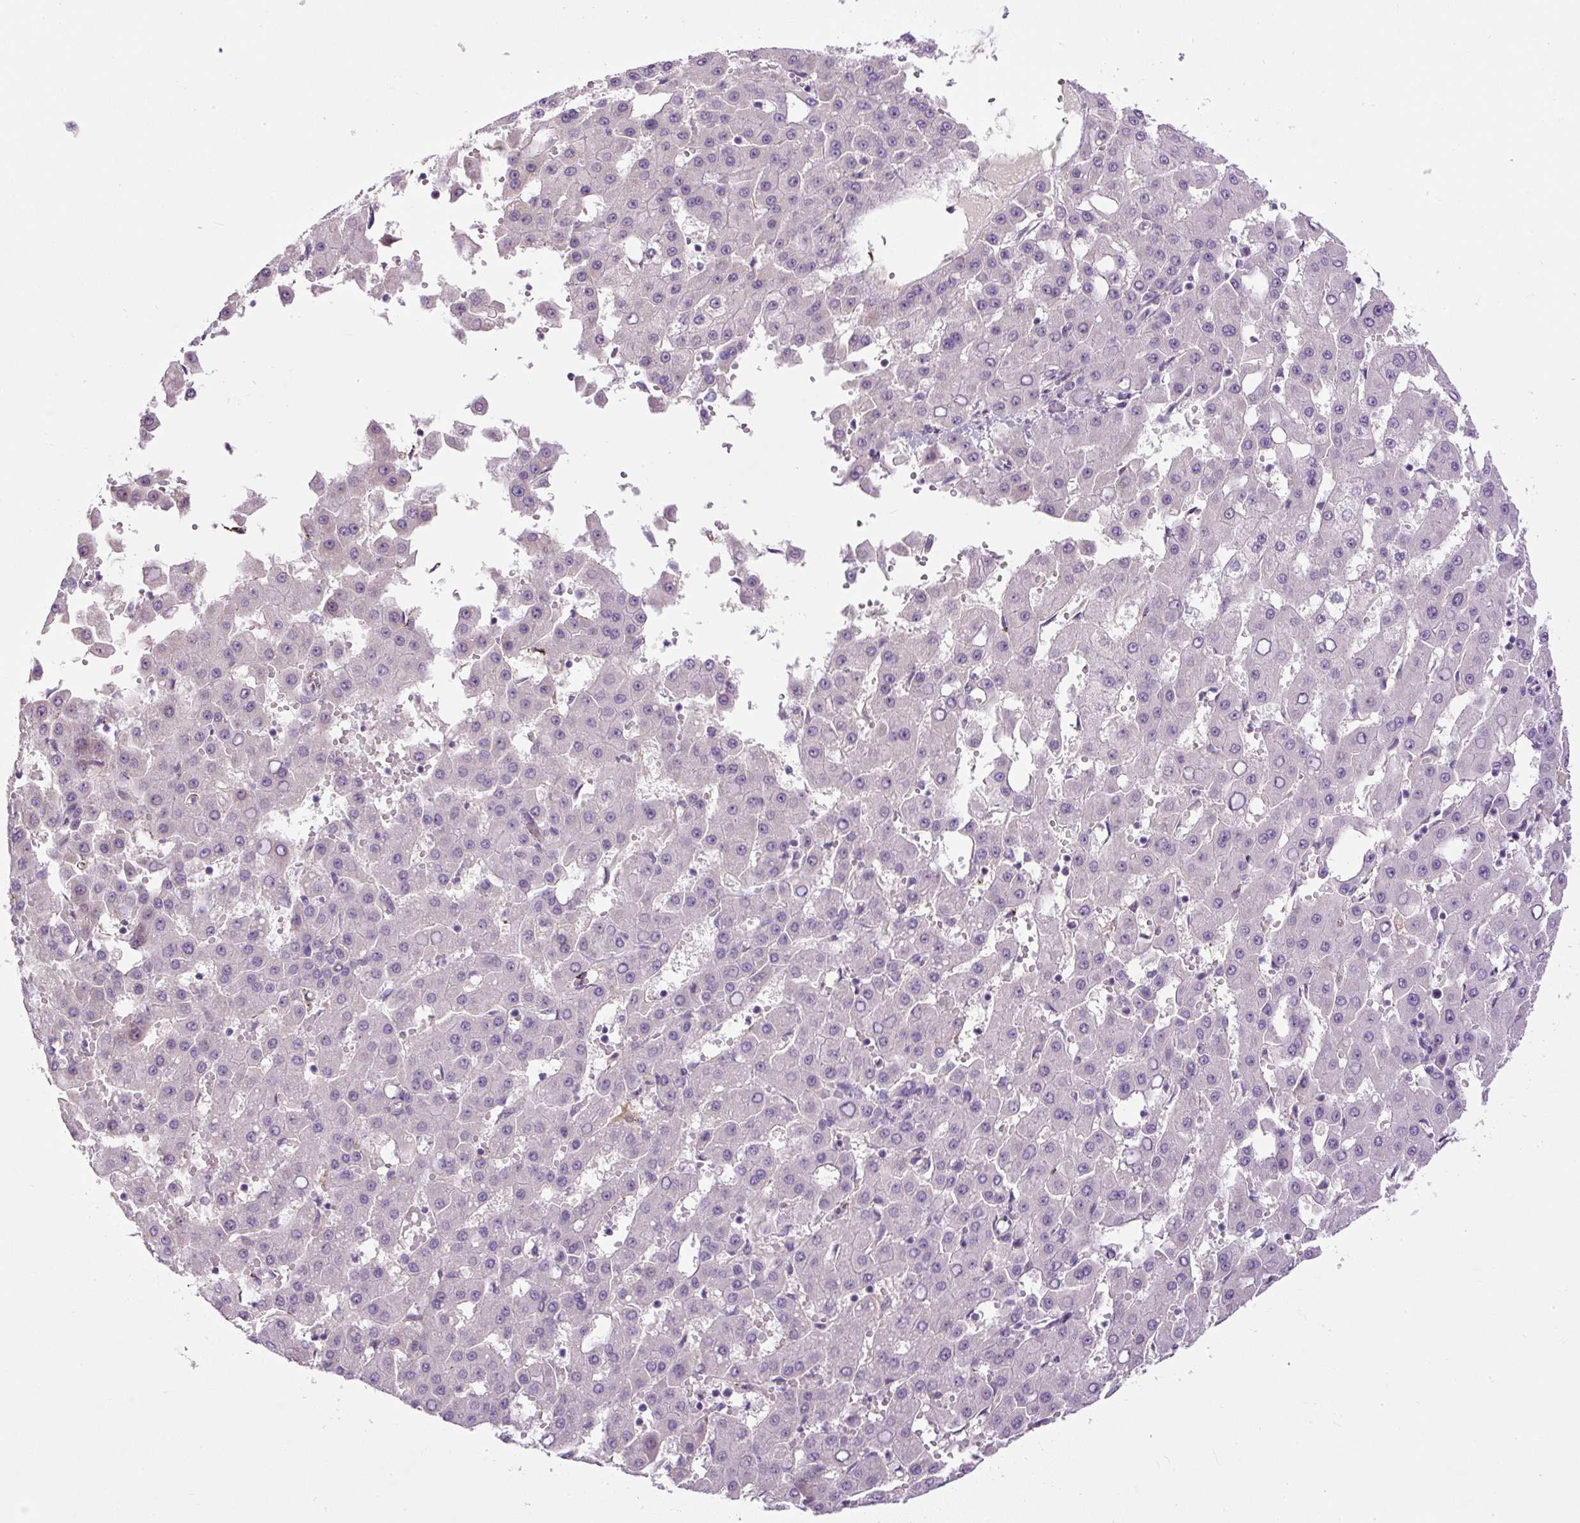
{"staining": {"intensity": "negative", "quantity": "none", "location": "none"}, "tissue": "liver cancer", "cell_type": "Tumor cells", "image_type": "cancer", "snomed": [{"axis": "morphology", "description": "Carcinoma, Hepatocellular, NOS"}, {"axis": "topography", "description": "Liver"}], "caption": "The image displays no staining of tumor cells in liver hepatocellular carcinoma.", "gene": "LEFTY2", "patient": {"sex": "male", "age": 47}}